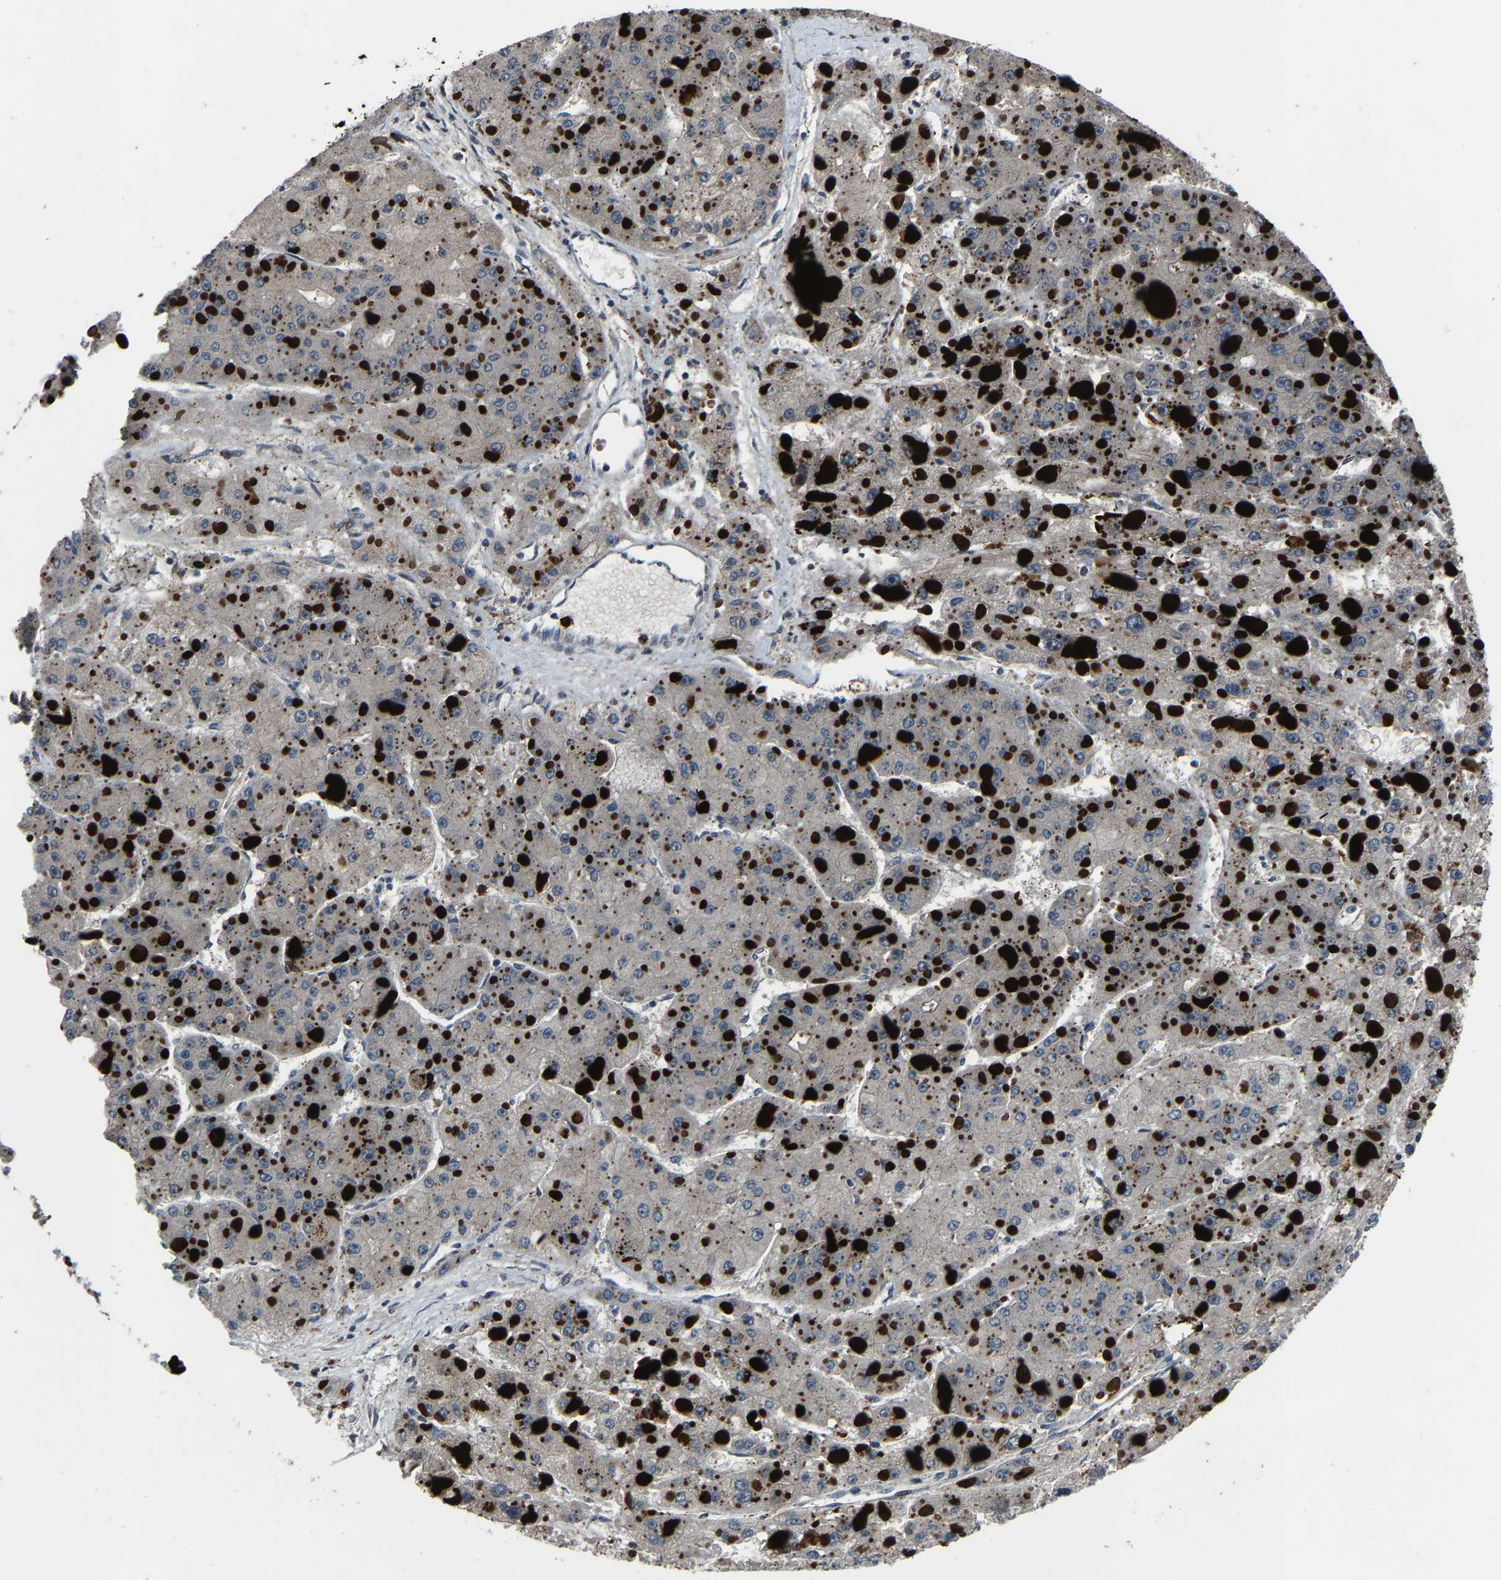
{"staining": {"intensity": "negative", "quantity": "none", "location": "none"}, "tissue": "liver cancer", "cell_type": "Tumor cells", "image_type": "cancer", "snomed": [{"axis": "morphology", "description": "Carcinoma, Hepatocellular, NOS"}, {"axis": "topography", "description": "Liver"}], "caption": "Immunohistochemistry of human liver hepatocellular carcinoma exhibits no expression in tumor cells.", "gene": "PCNX2", "patient": {"sex": "female", "age": 73}}